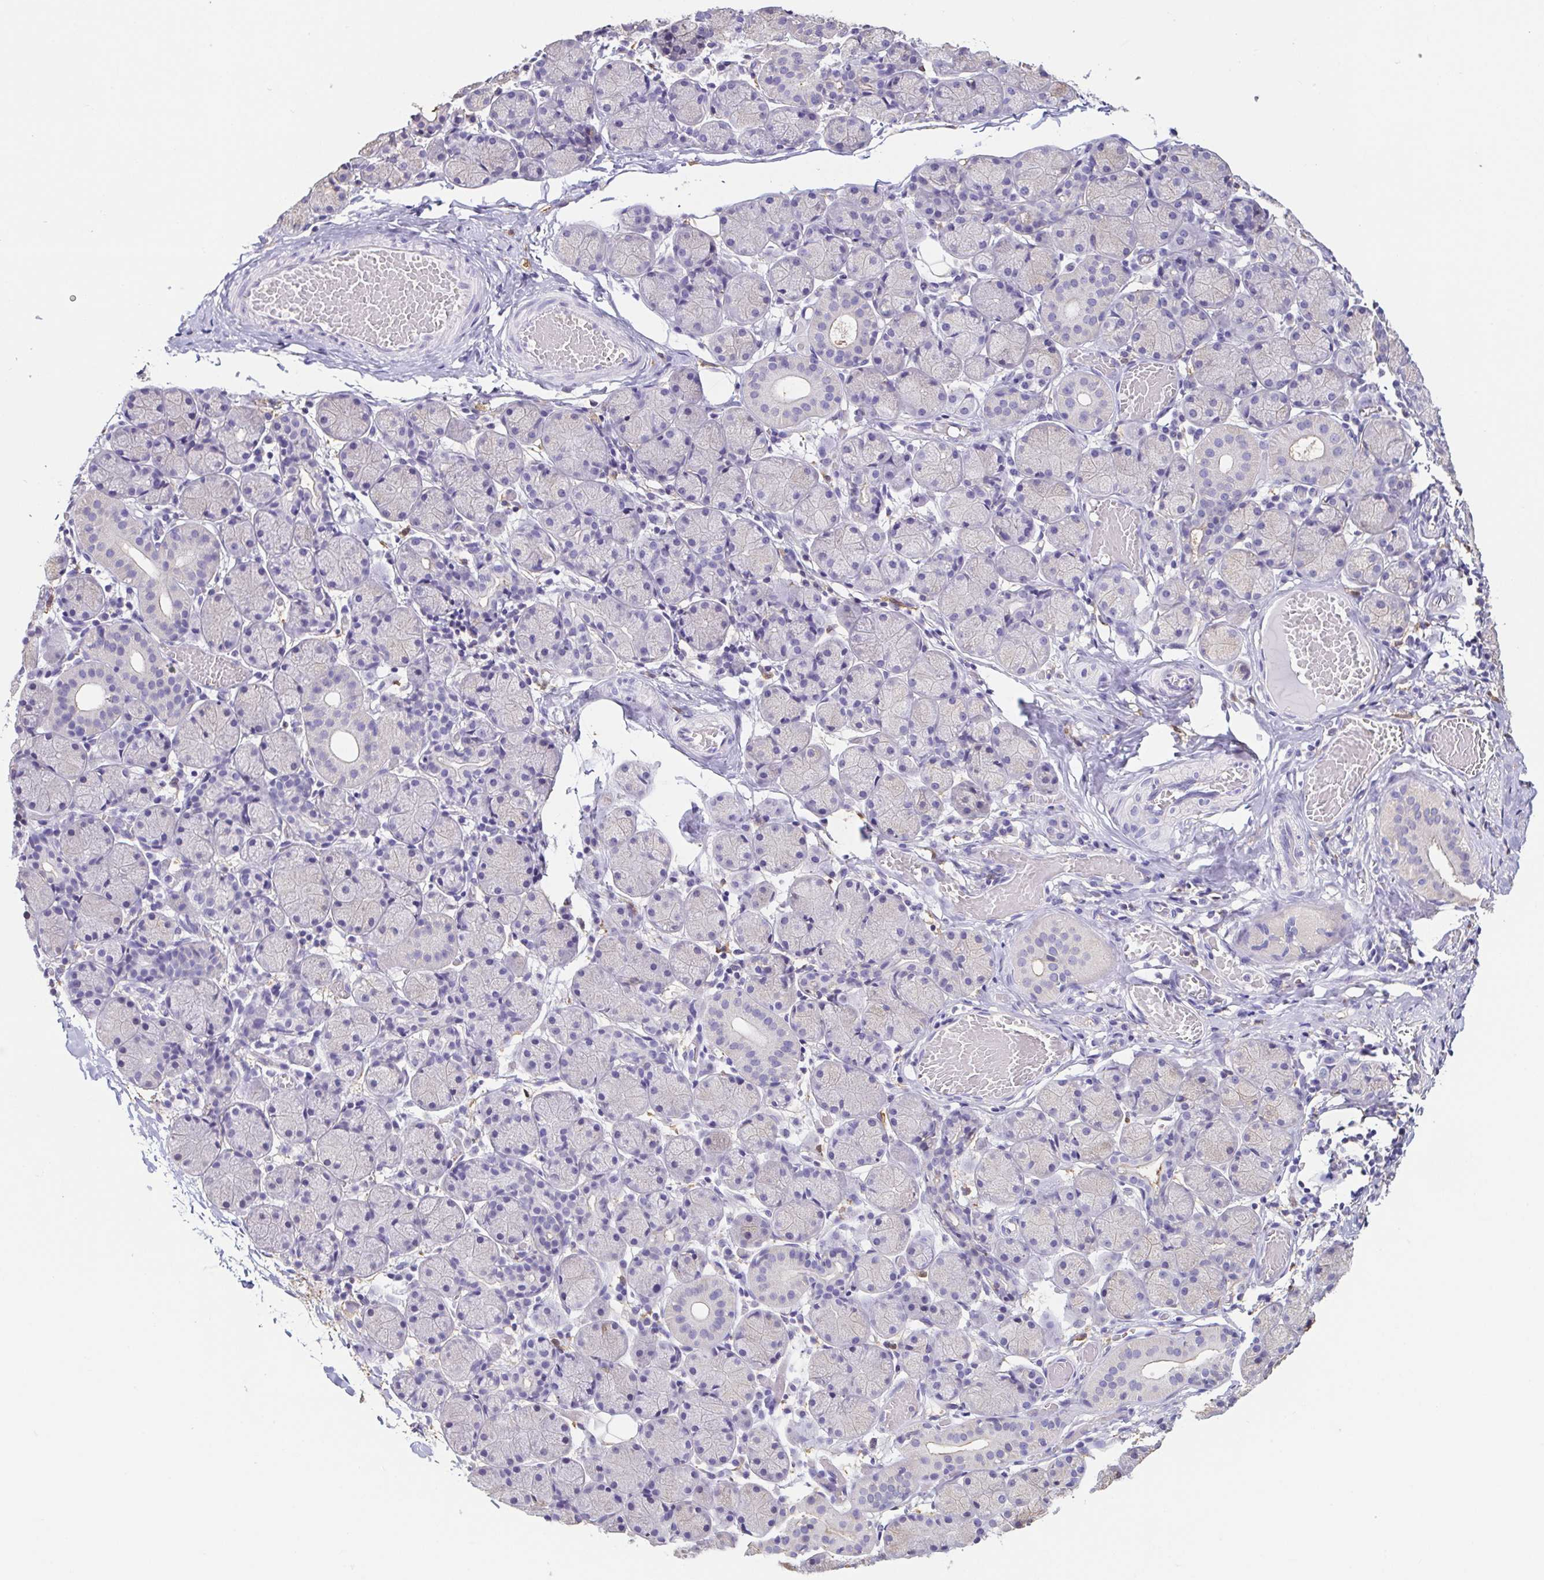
{"staining": {"intensity": "negative", "quantity": "none", "location": "none"}, "tissue": "salivary gland", "cell_type": "Glandular cells", "image_type": "normal", "snomed": [{"axis": "morphology", "description": "Normal tissue, NOS"}, {"axis": "topography", "description": "Salivary gland"}], "caption": "DAB (3,3'-diaminobenzidine) immunohistochemical staining of unremarkable salivary gland shows no significant expression in glandular cells. Brightfield microscopy of IHC stained with DAB (brown) and hematoxylin (blue), captured at high magnification.", "gene": "ANXA10", "patient": {"sex": "female", "age": 24}}